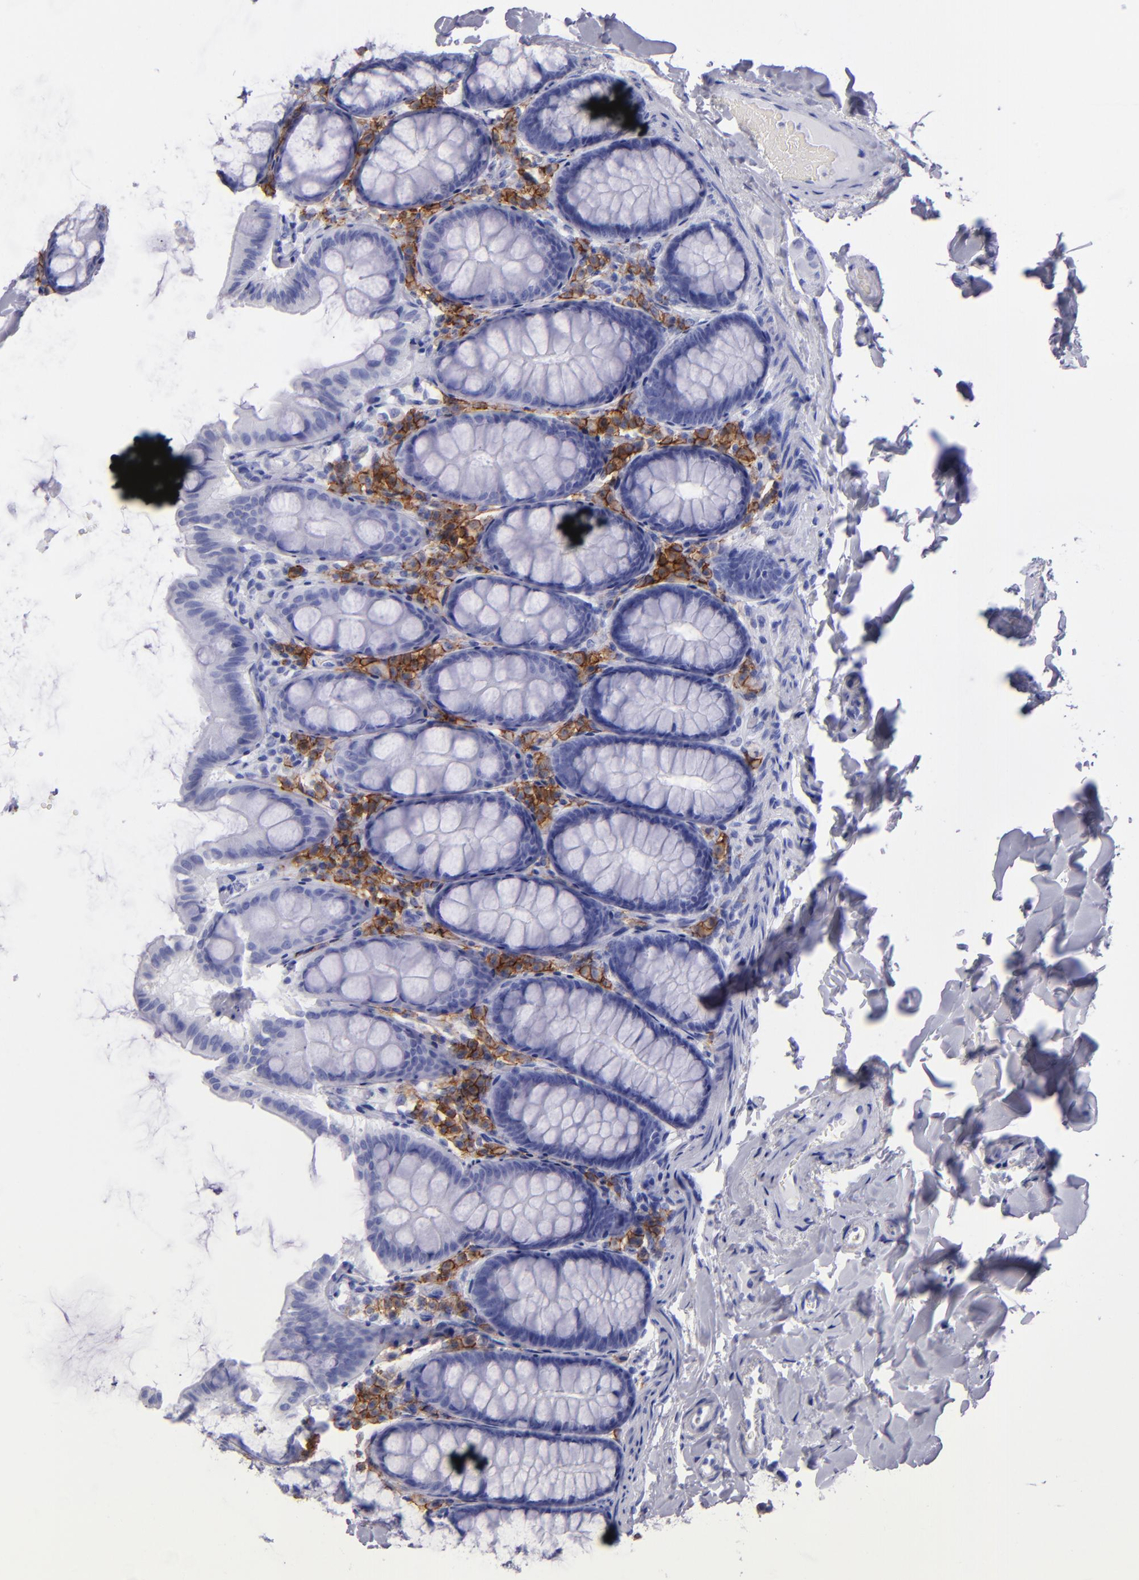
{"staining": {"intensity": "negative", "quantity": "none", "location": "none"}, "tissue": "colon", "cell_type": "Endothelial cells", "image_type": "normal", "snomed": [{"axis": "morphology", "description": "Normal tissue, NOS"}, {"axis": "topography", "description": "Colon"}], "caption": "An immunohistochemistry (IHC) micrograph of unremarkable colon is shown. There is no staining in endothelial cells of colon.", "gene": "CD38", "patient": {"sex": "female", "age": 61}}